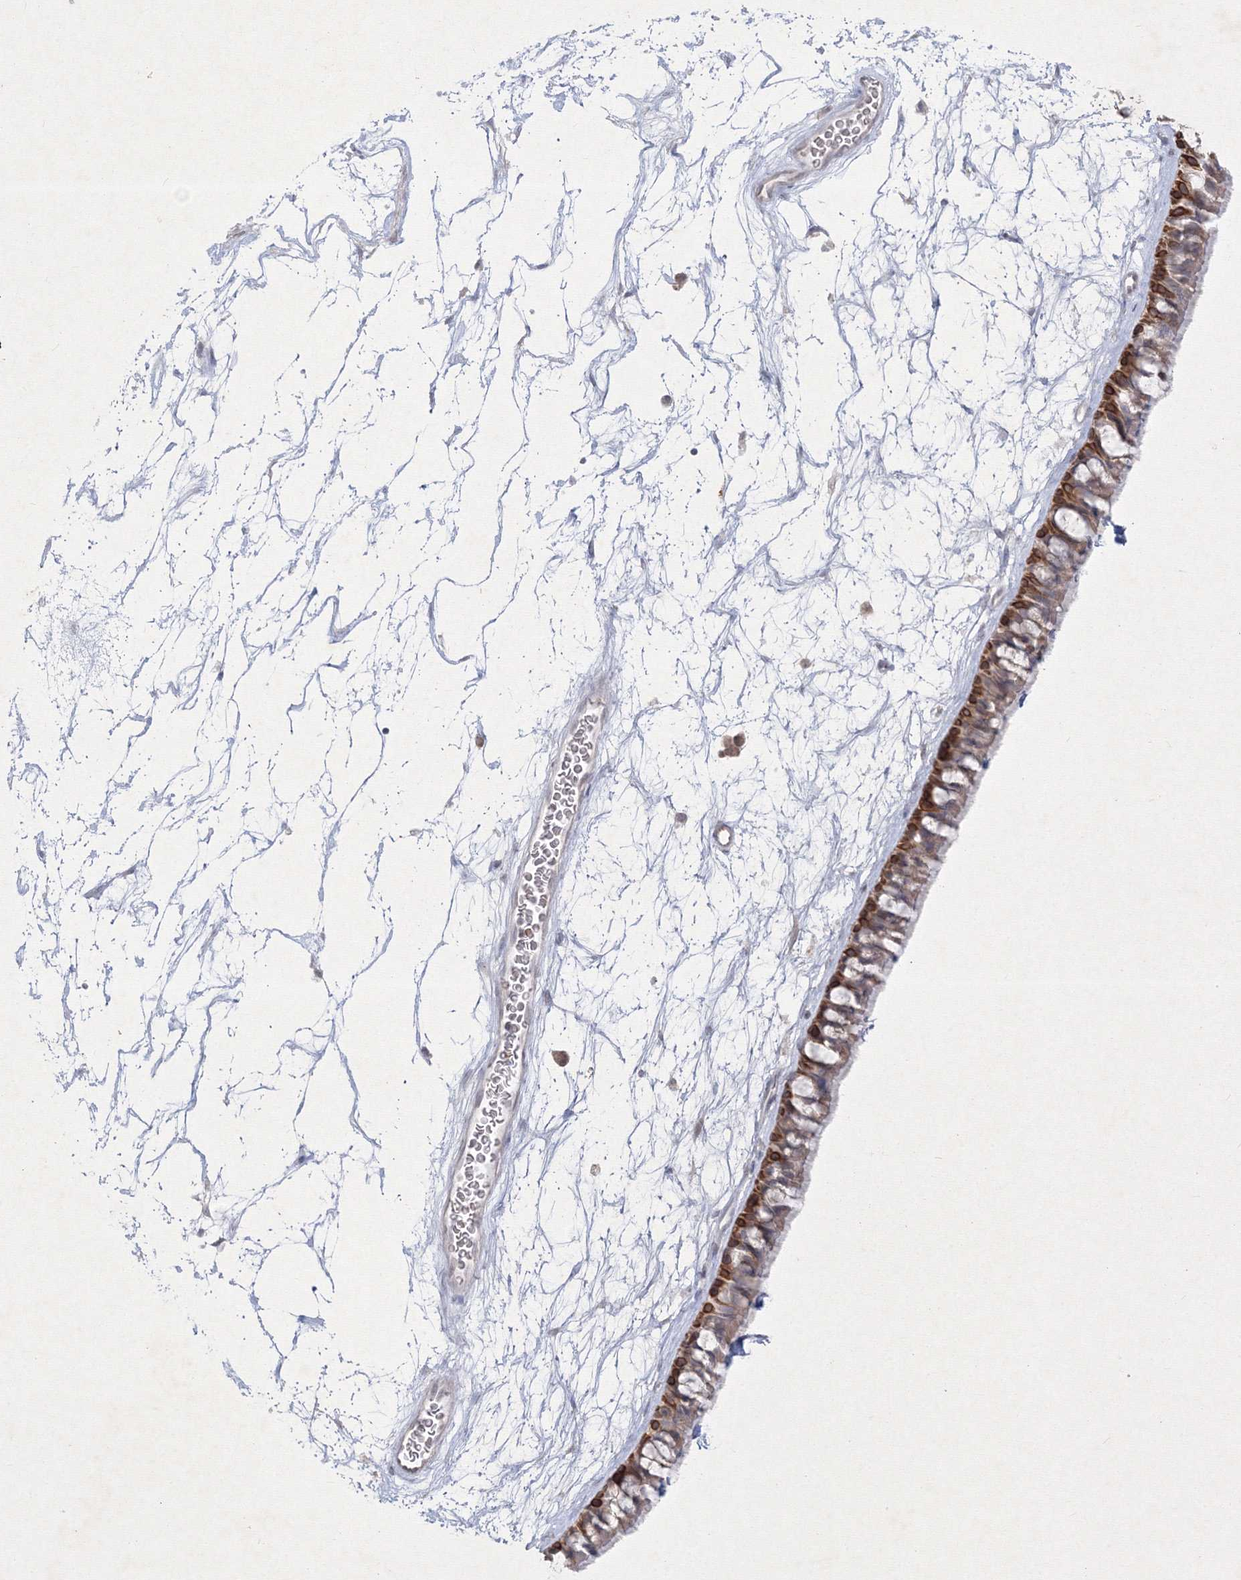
{"staining": {"intensity": "strong", "quantity": "25%-75%", "location": "cytoplasmic/membranous"}, "tissue": "nasopharynx", "cell_type": "Respiratory epithelial cells", "image_type": "normal", "snomed": [{"axis": "morphology", "description": "Normal tissue, NOS"}, {"axis": "topography", "description": "Nasopharynx"}], "caption": "The immunohistochemical stain shows strong cytoplasmic/membranous staining in respiratory epithelial cells of unremarkable nasopharynx.", "gene": "NXPE3", "patient": {"sex": "male", "age": 64}}